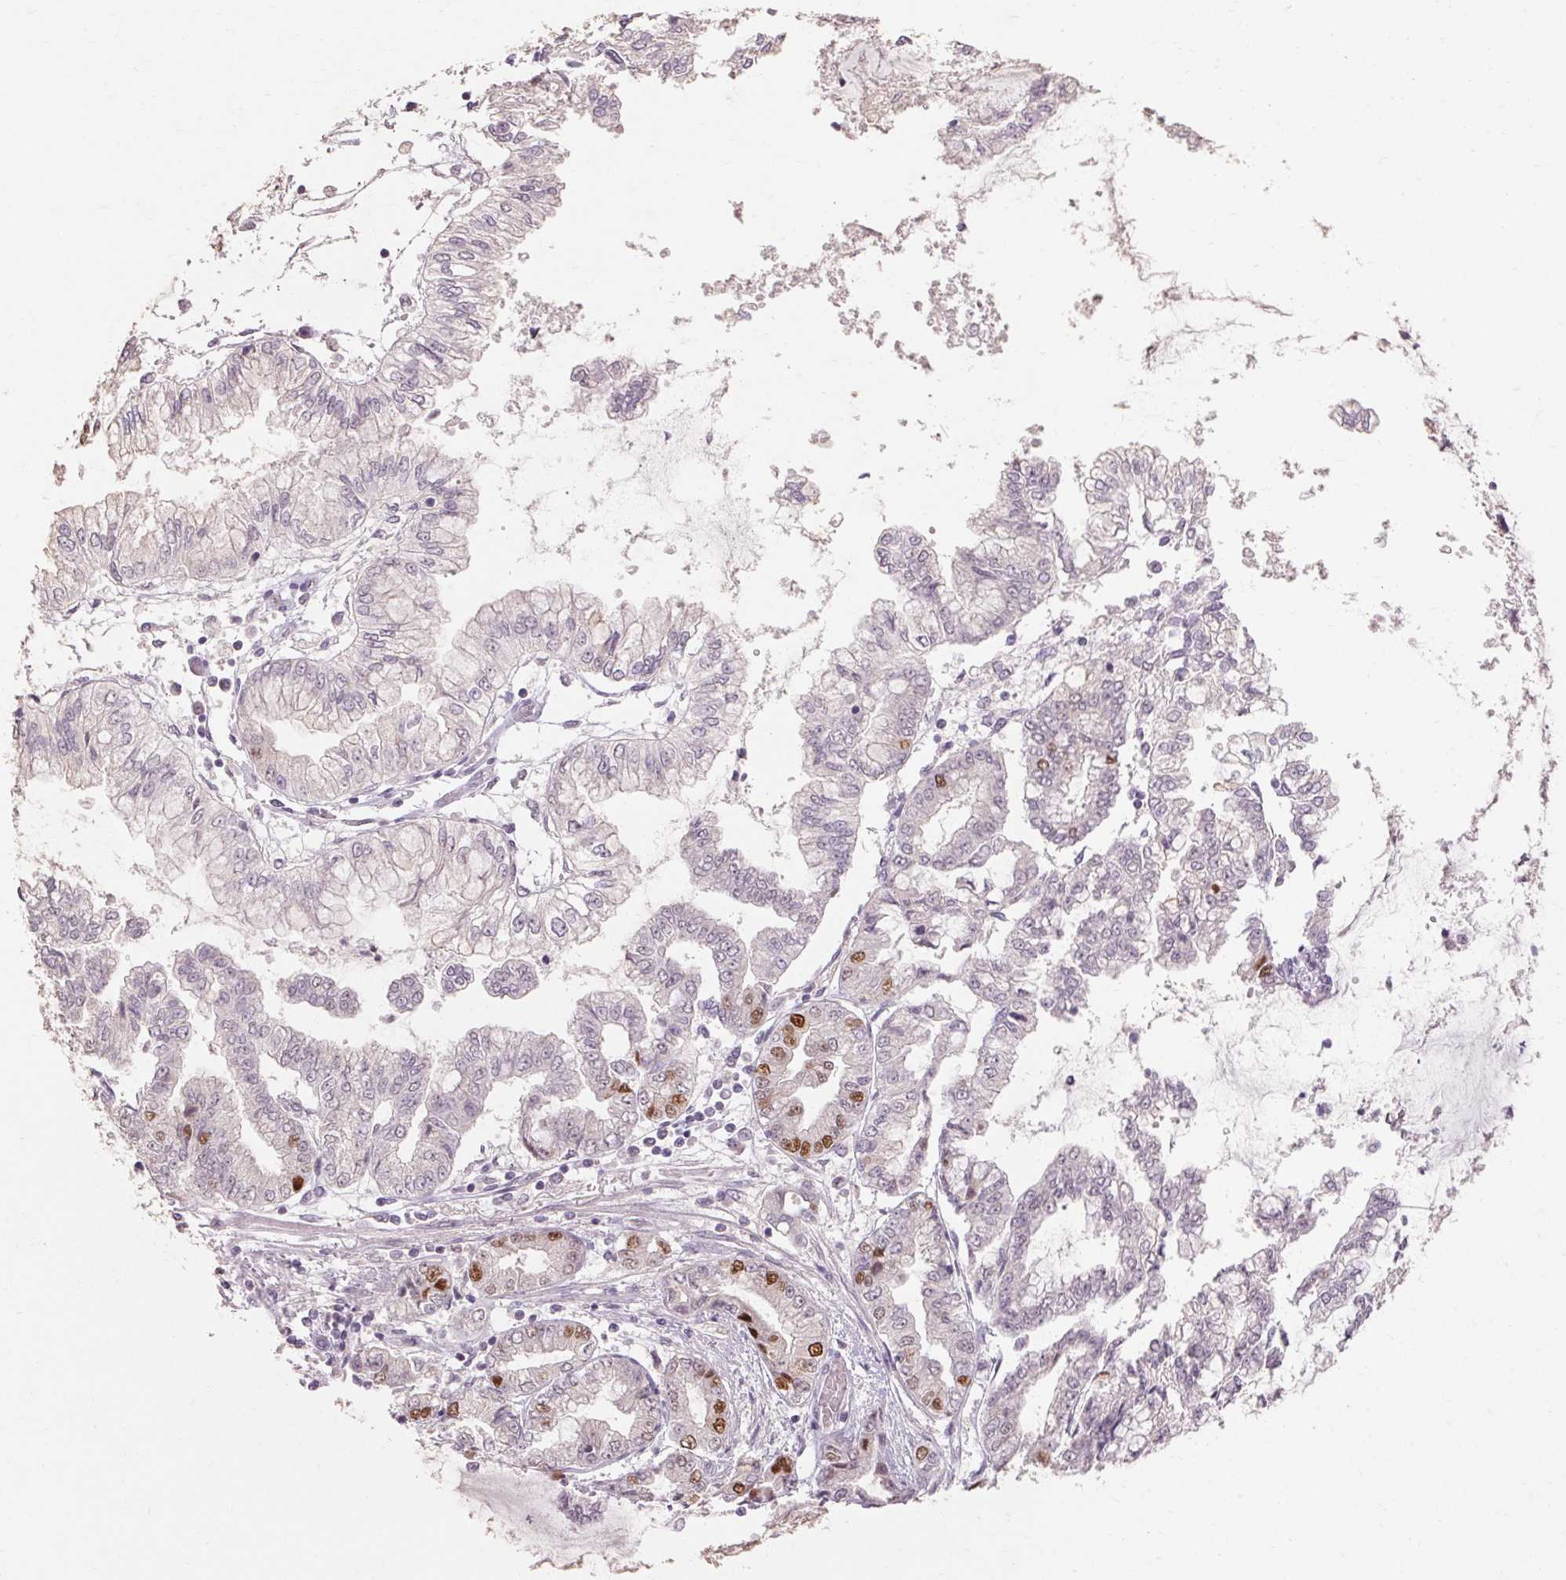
{"staining": {"intensity": "moderate", "quantity": "25%-75%", "location": "nuclear"}, "tissue": "stomach cancer", "cell_type": "Tumor cells", "image_type": "cancer", "snomed": [{"axis": "morphology", "description": "Adenocarcinoma, NOS"}, {"axis": "topography", "description": "Stomach, upper"}], "caption": "Brown immunohistochemical staining in human adenocarcinoma (stomach) reveals moderate nuclear staining in about 25%-75% of tumor cells.", "gene": "SKP2", "patient": {"sex": "female", "age": 74}}